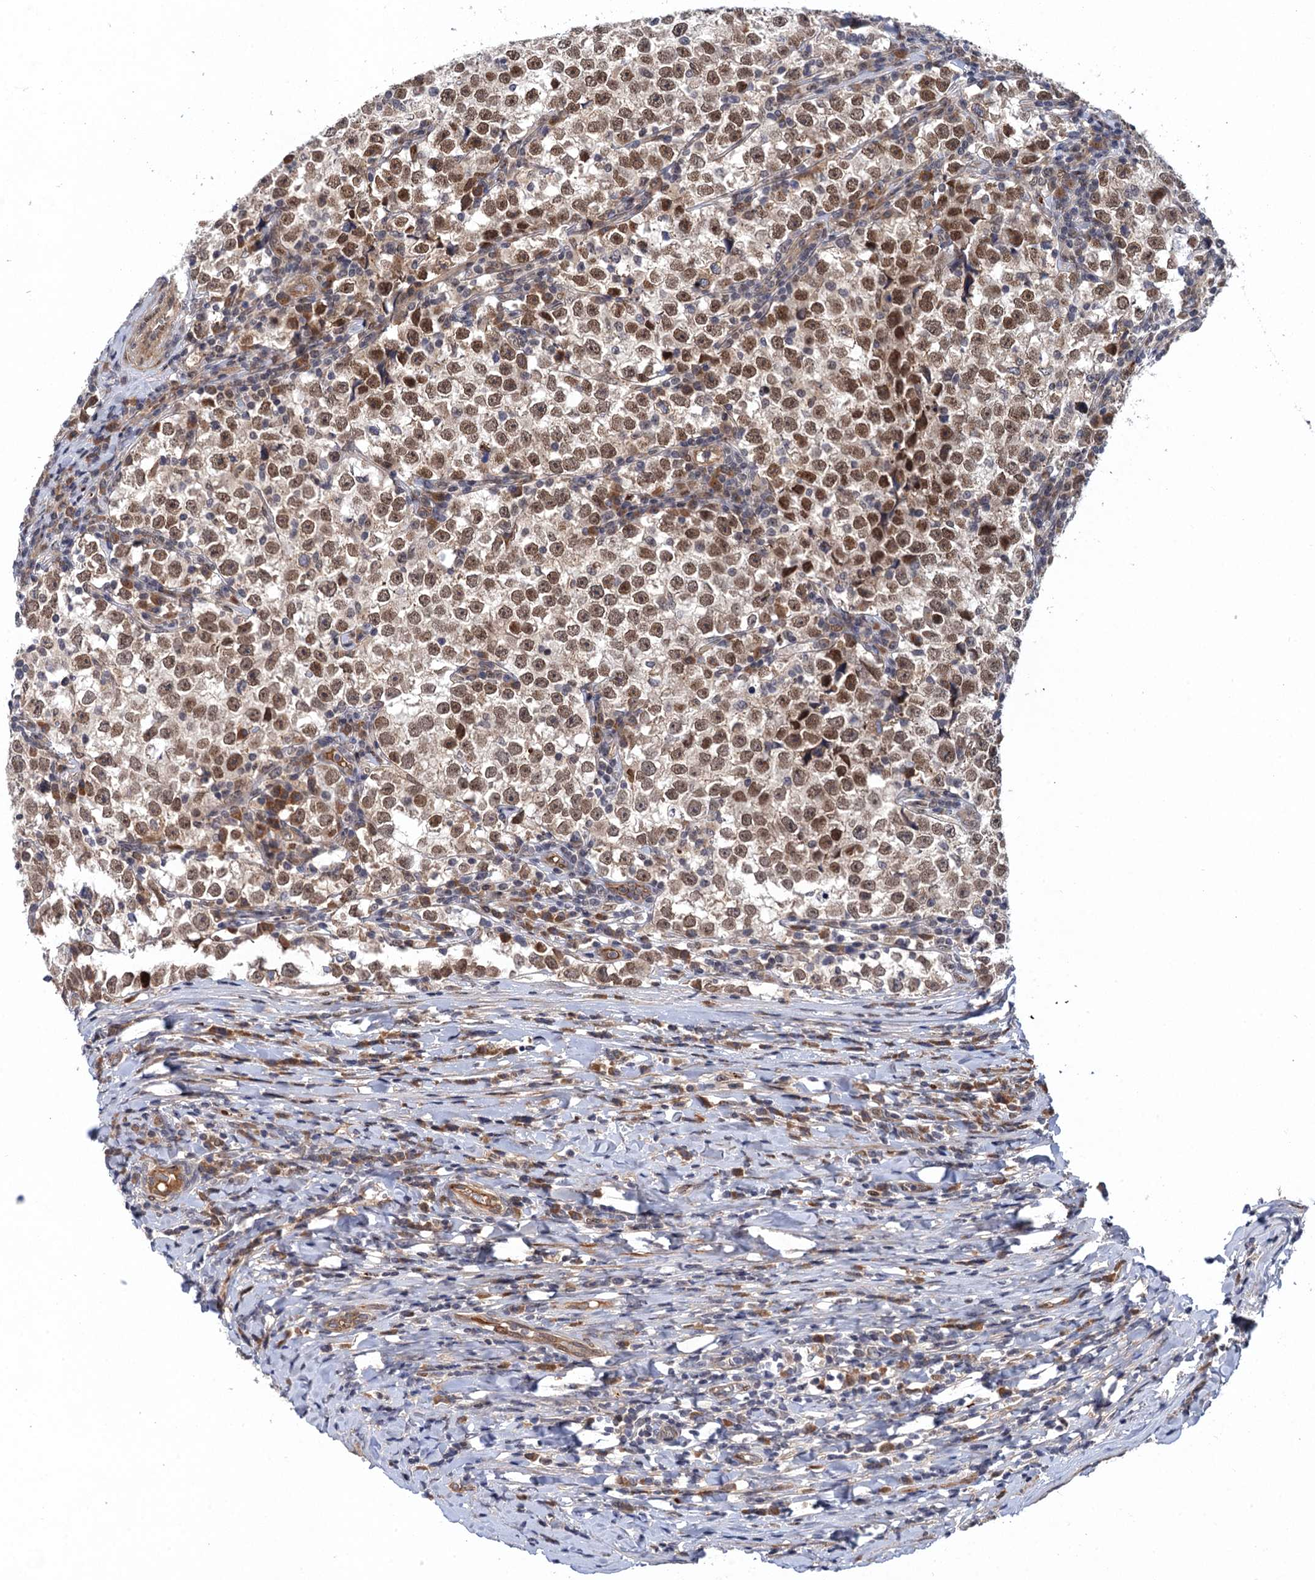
{"staining": {"intensity": "moderate", "quantity": ">75%", "location": "nuclear"}, "tissue": "testis cancer", "cell_type": "Tumor cells", "image_type": "cancer", "snomed": [{"axis": "morphology", "description": "Normal tissue, NOS"}, {"axis": "morphology", "description": "Seminoma, NOS"}, {"axis": "topography", "description": "Testis"}], "caption": "This histopathology image demonstrates immunohistochemistry staining of seminoma (testis), with medium moderate nuclear staining in approximately >75% of tumor cells.", "gene": "NEK8", "patient": {"sex": "male", "age": 43}}